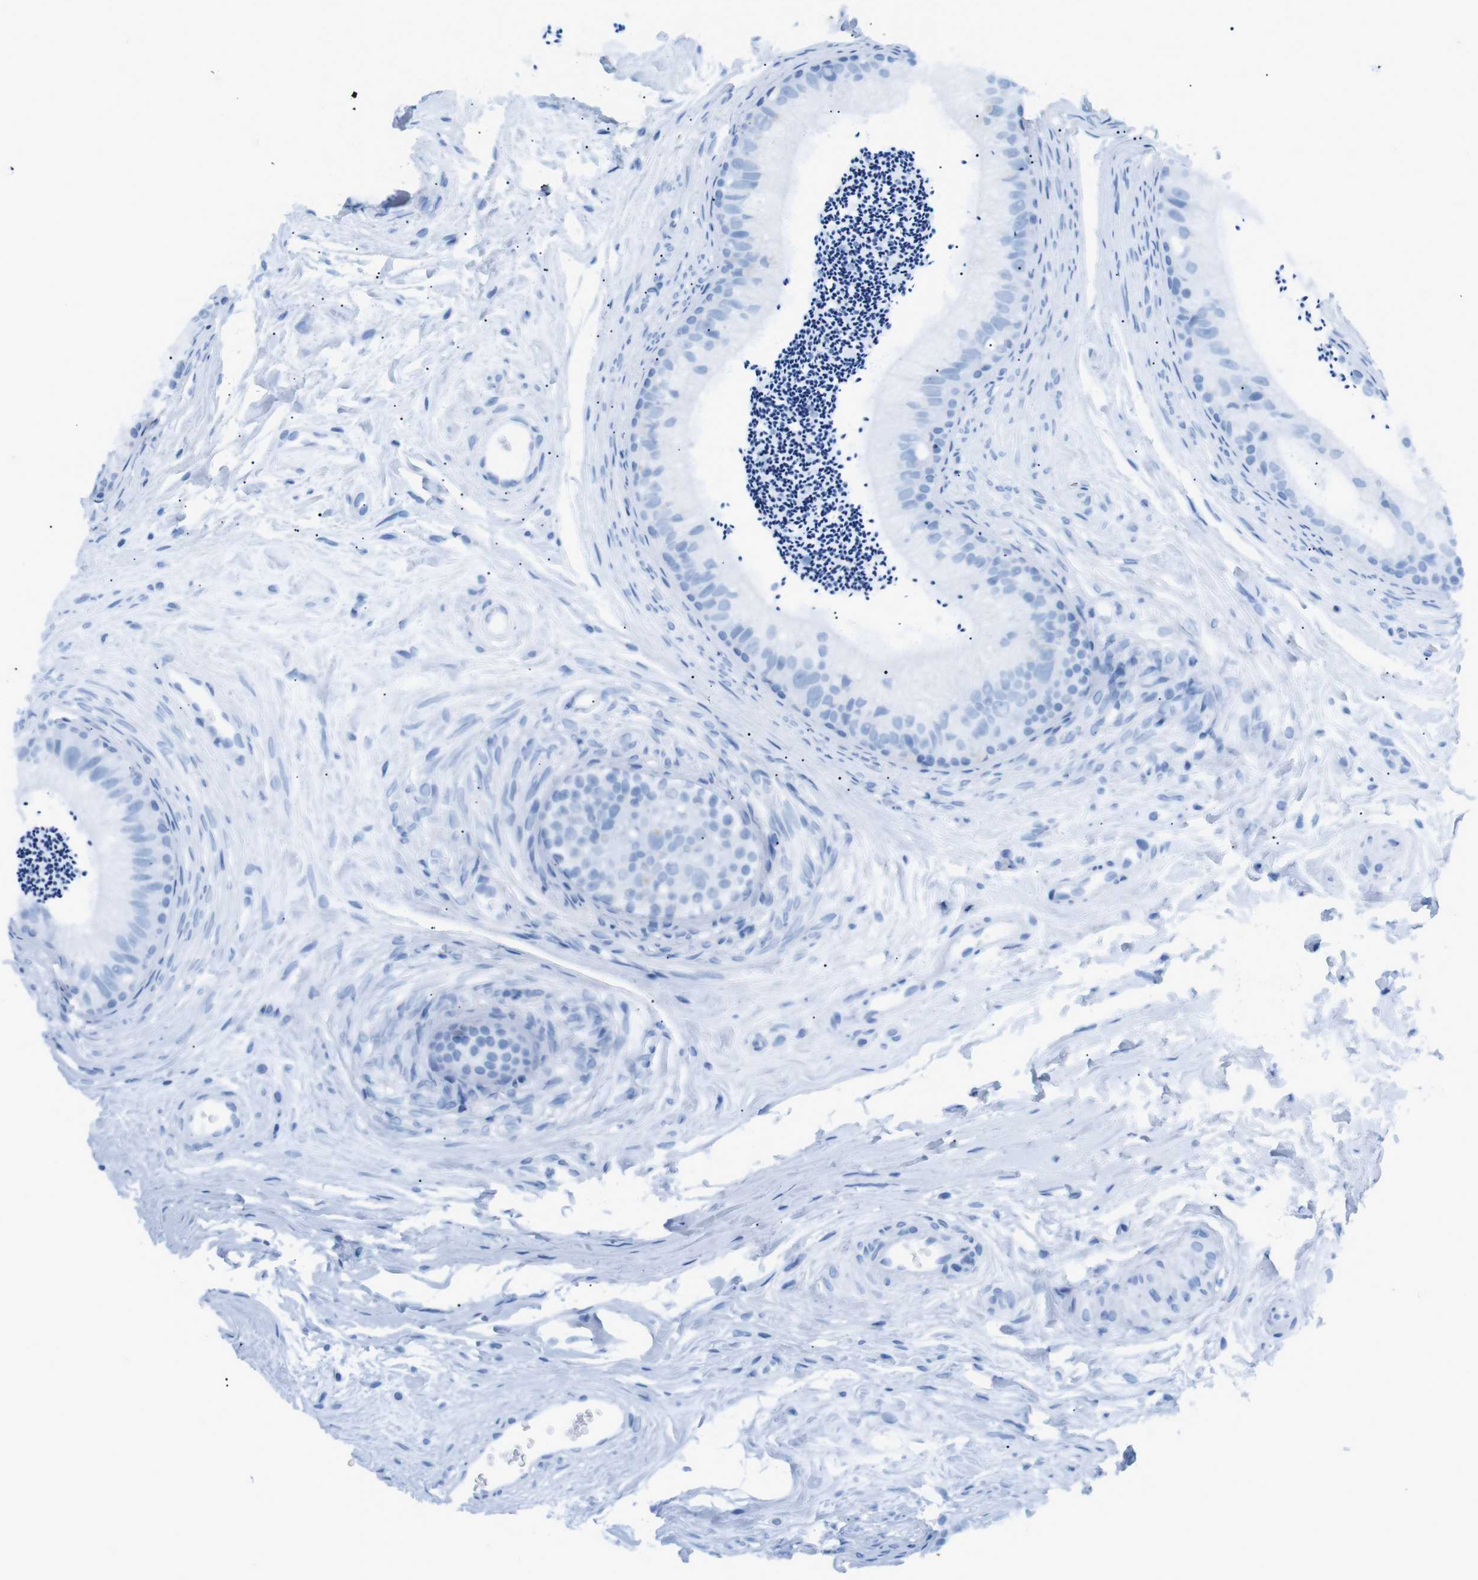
{"staining": {"intensity": "negative", "quantity": "none", "location": "none"}, "tissue": "epididymis", "cell_type": "Glandular cells", "image_type": "normal", "snomed": [{"axis": "morphology", "description": "Normal tissue, NOS"}, {"axis": "topography", "description": "Epididymis"}], "caption": "High power microscopy image of an immunohistochemistry photomicrograph of normal epididymis, revealing no significant expression in glandular cells. (IHC, brightfield microscopy, high magnification).", "gene": "TNFRSF4", "patient": {"sex": "male", "age": 56}}